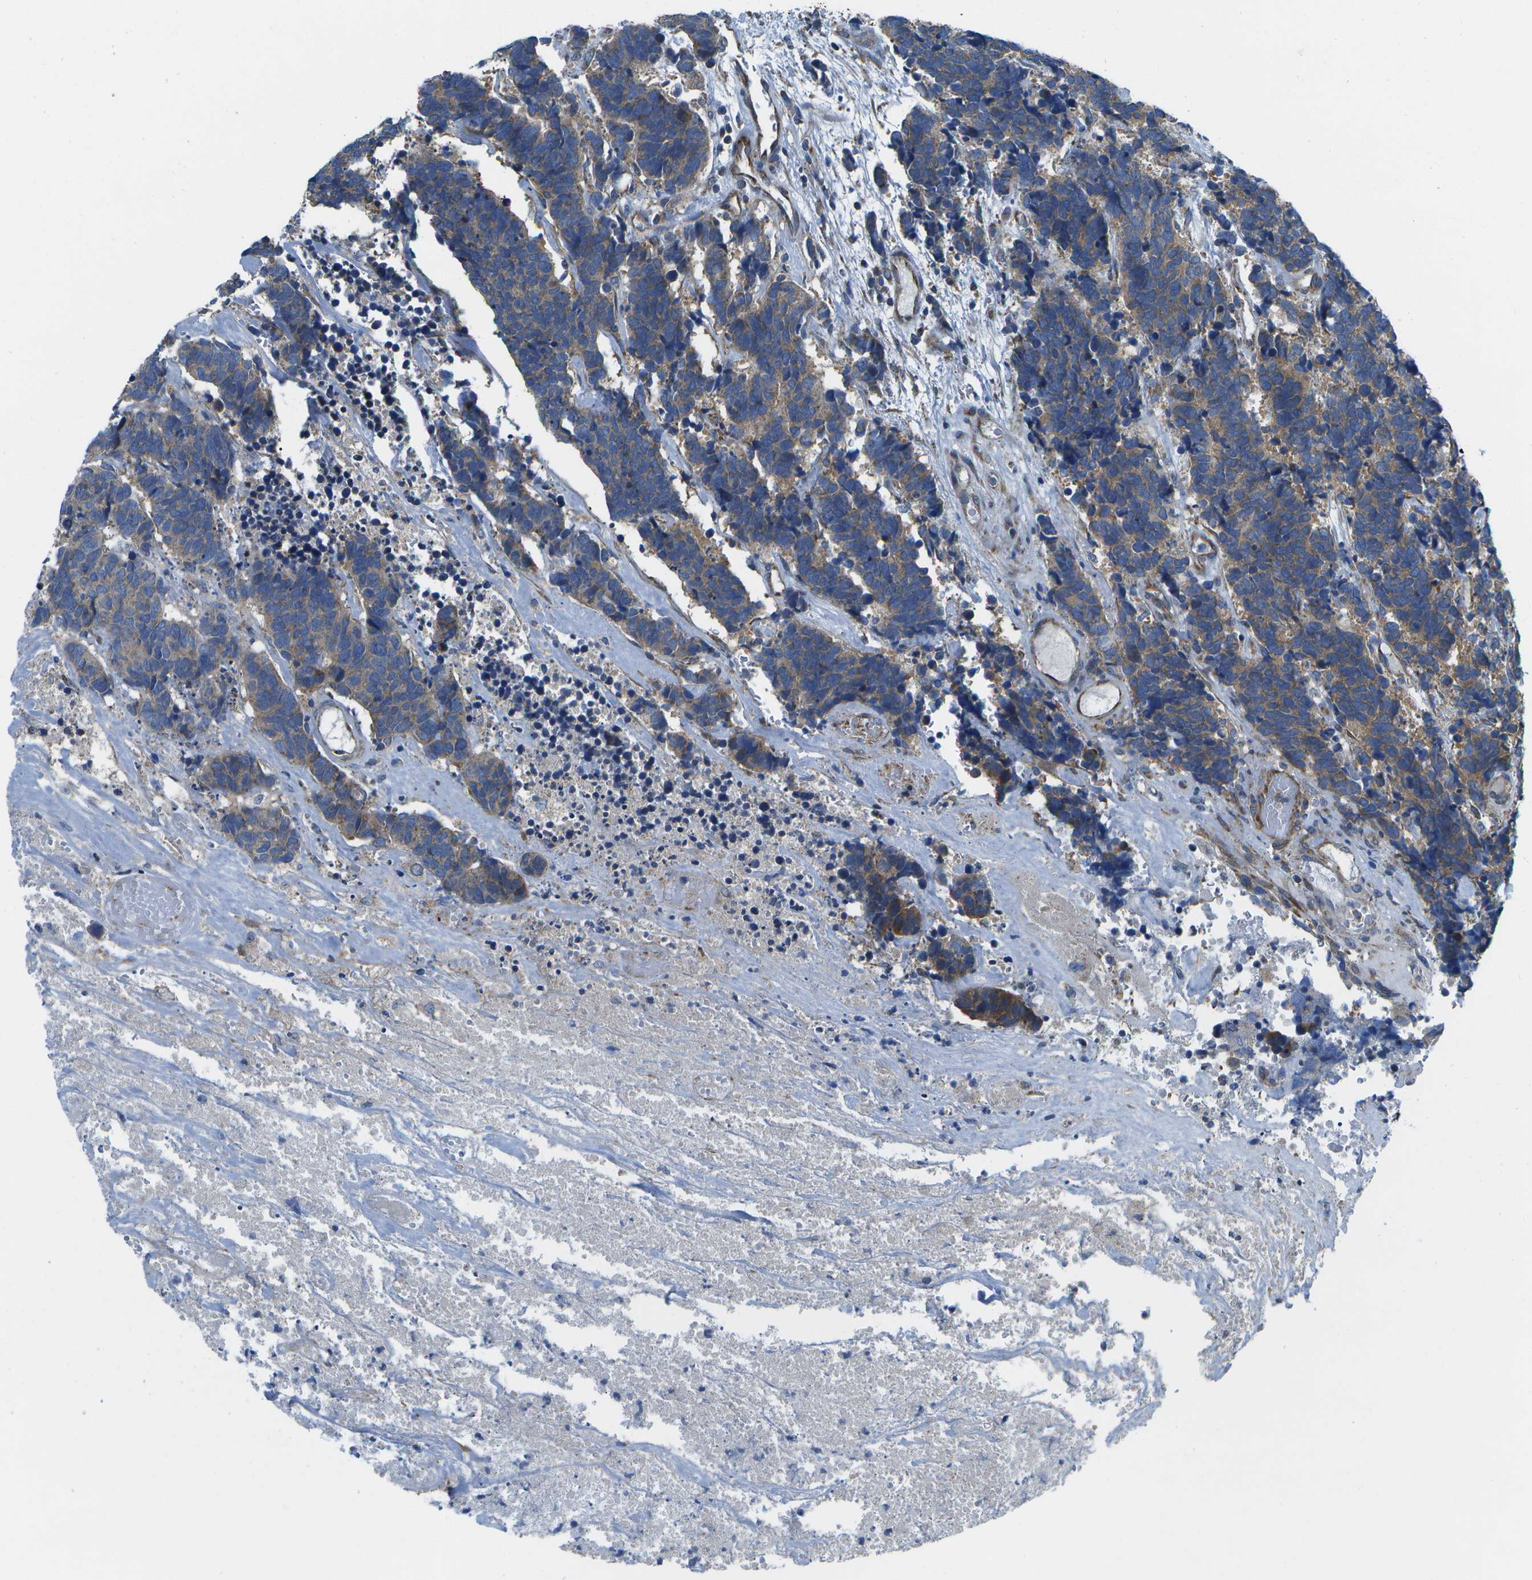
{"staining": {"intensity": "weak", "quantity": "25%-75%", "location": "cytoplasmic/membranous"}, "tissue": "carcinoid", "cell_type": "Tumor cells", "image_type": "cancer", "snomed": [{"axis": "morphology", "description": "Carcinoma, NOS"}, {"axis": "morphology", "description": "Carcinoid, malignant, NOS"}, {"axis": "topography", "description": "Urinary bladder"}], "caption": "The micrograph displays a brown stain indicating the presence of a protein in the cytoplasmic/membranous of tumor cells in carcinoid. The staining is performed using DAB brown chromogen to label protein expression. The nuclei are counter-stained blue using hematoxylin.", "gene": "MVK", "patient": {"sex": "male", "age": 57}}